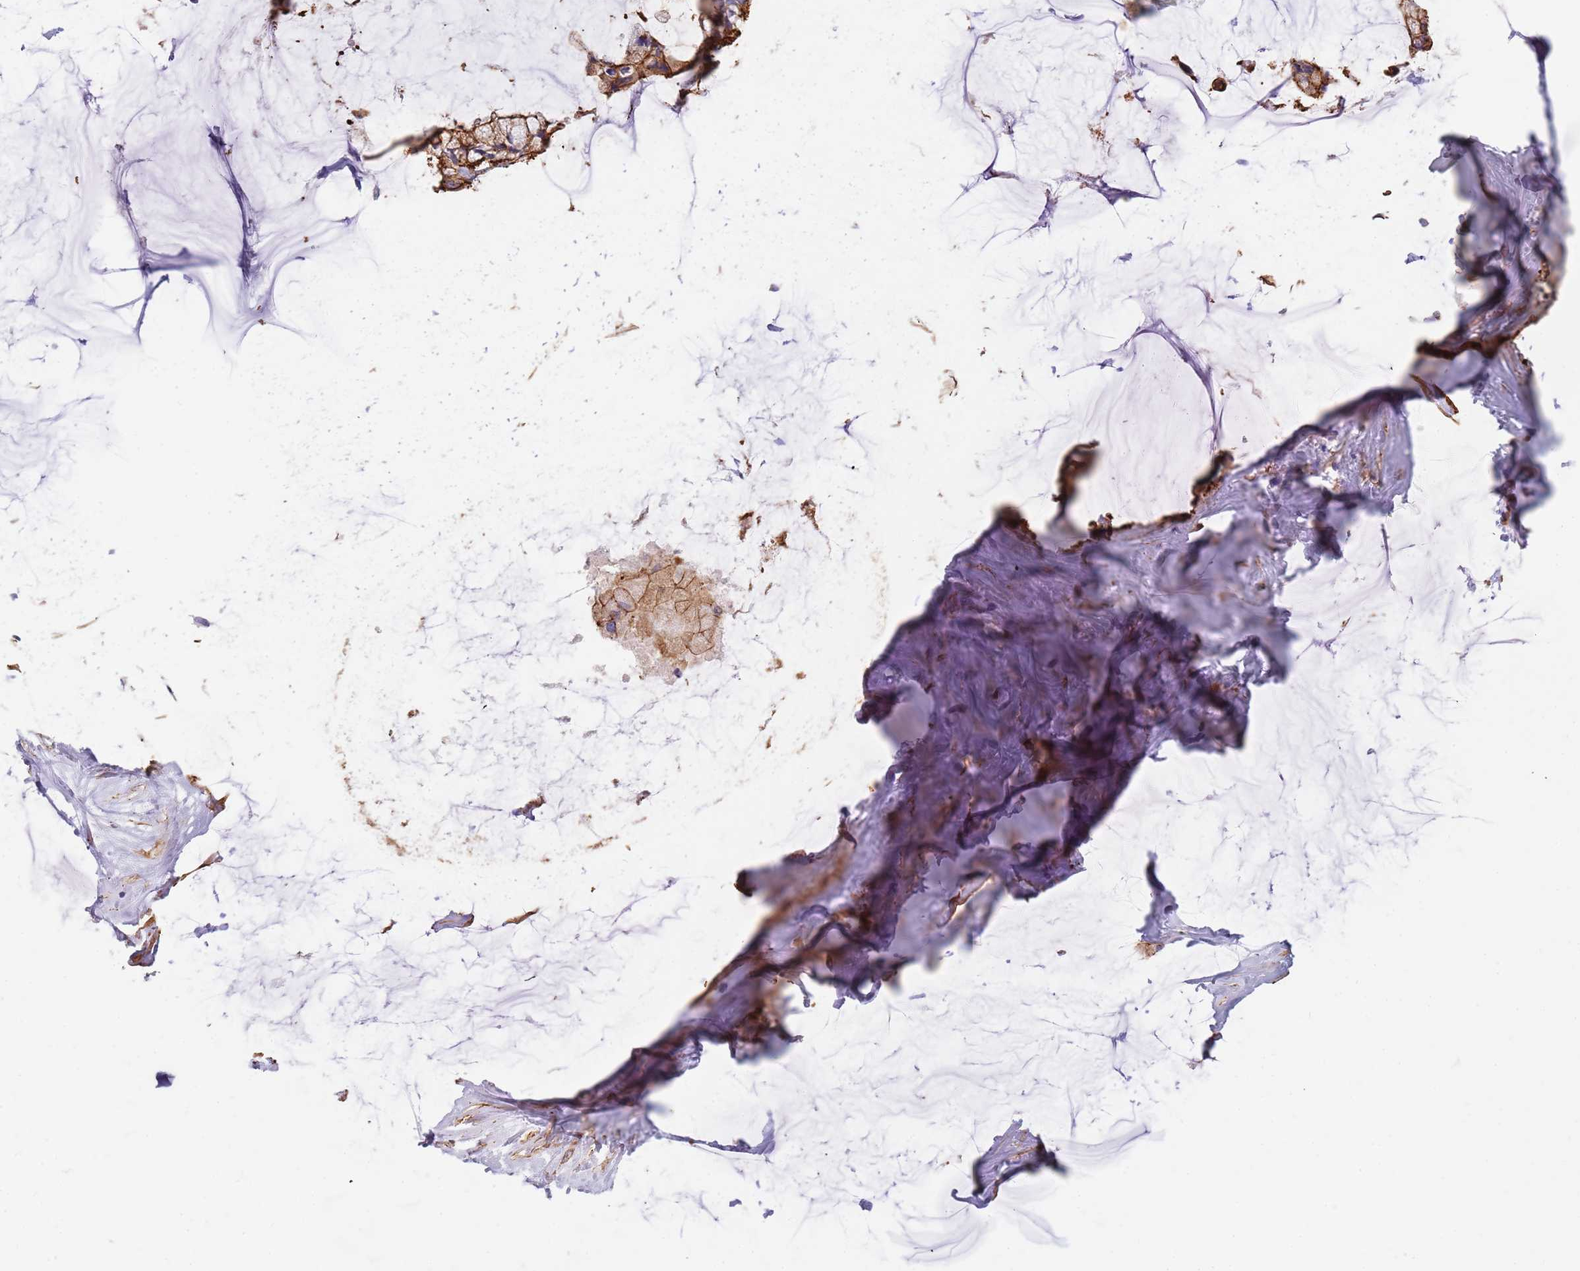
{"staining": {"intensity": "moderate", "quantity": ">75%", "location": "cytoplasmic/membranous"}, "tissue": "ovarian cancer", "cell_type": "Tumor cells", "image_type": "cancer", "snomed": [{"axis": "morphology", "description": "Cystadenocarcinoma, mucinous, NOS"}, {"axis": "topography", "description": "Ovary"}], "caption": "DAB immunohistochemical staining of ovarian cancer reveals moderate cytoplasmic/membranous protein positivity in approximately >75% of tumor cells. Nuclei are stained in blue.", "gene": "GFRAL", "patient": {"sex": "female", "age": 39}}